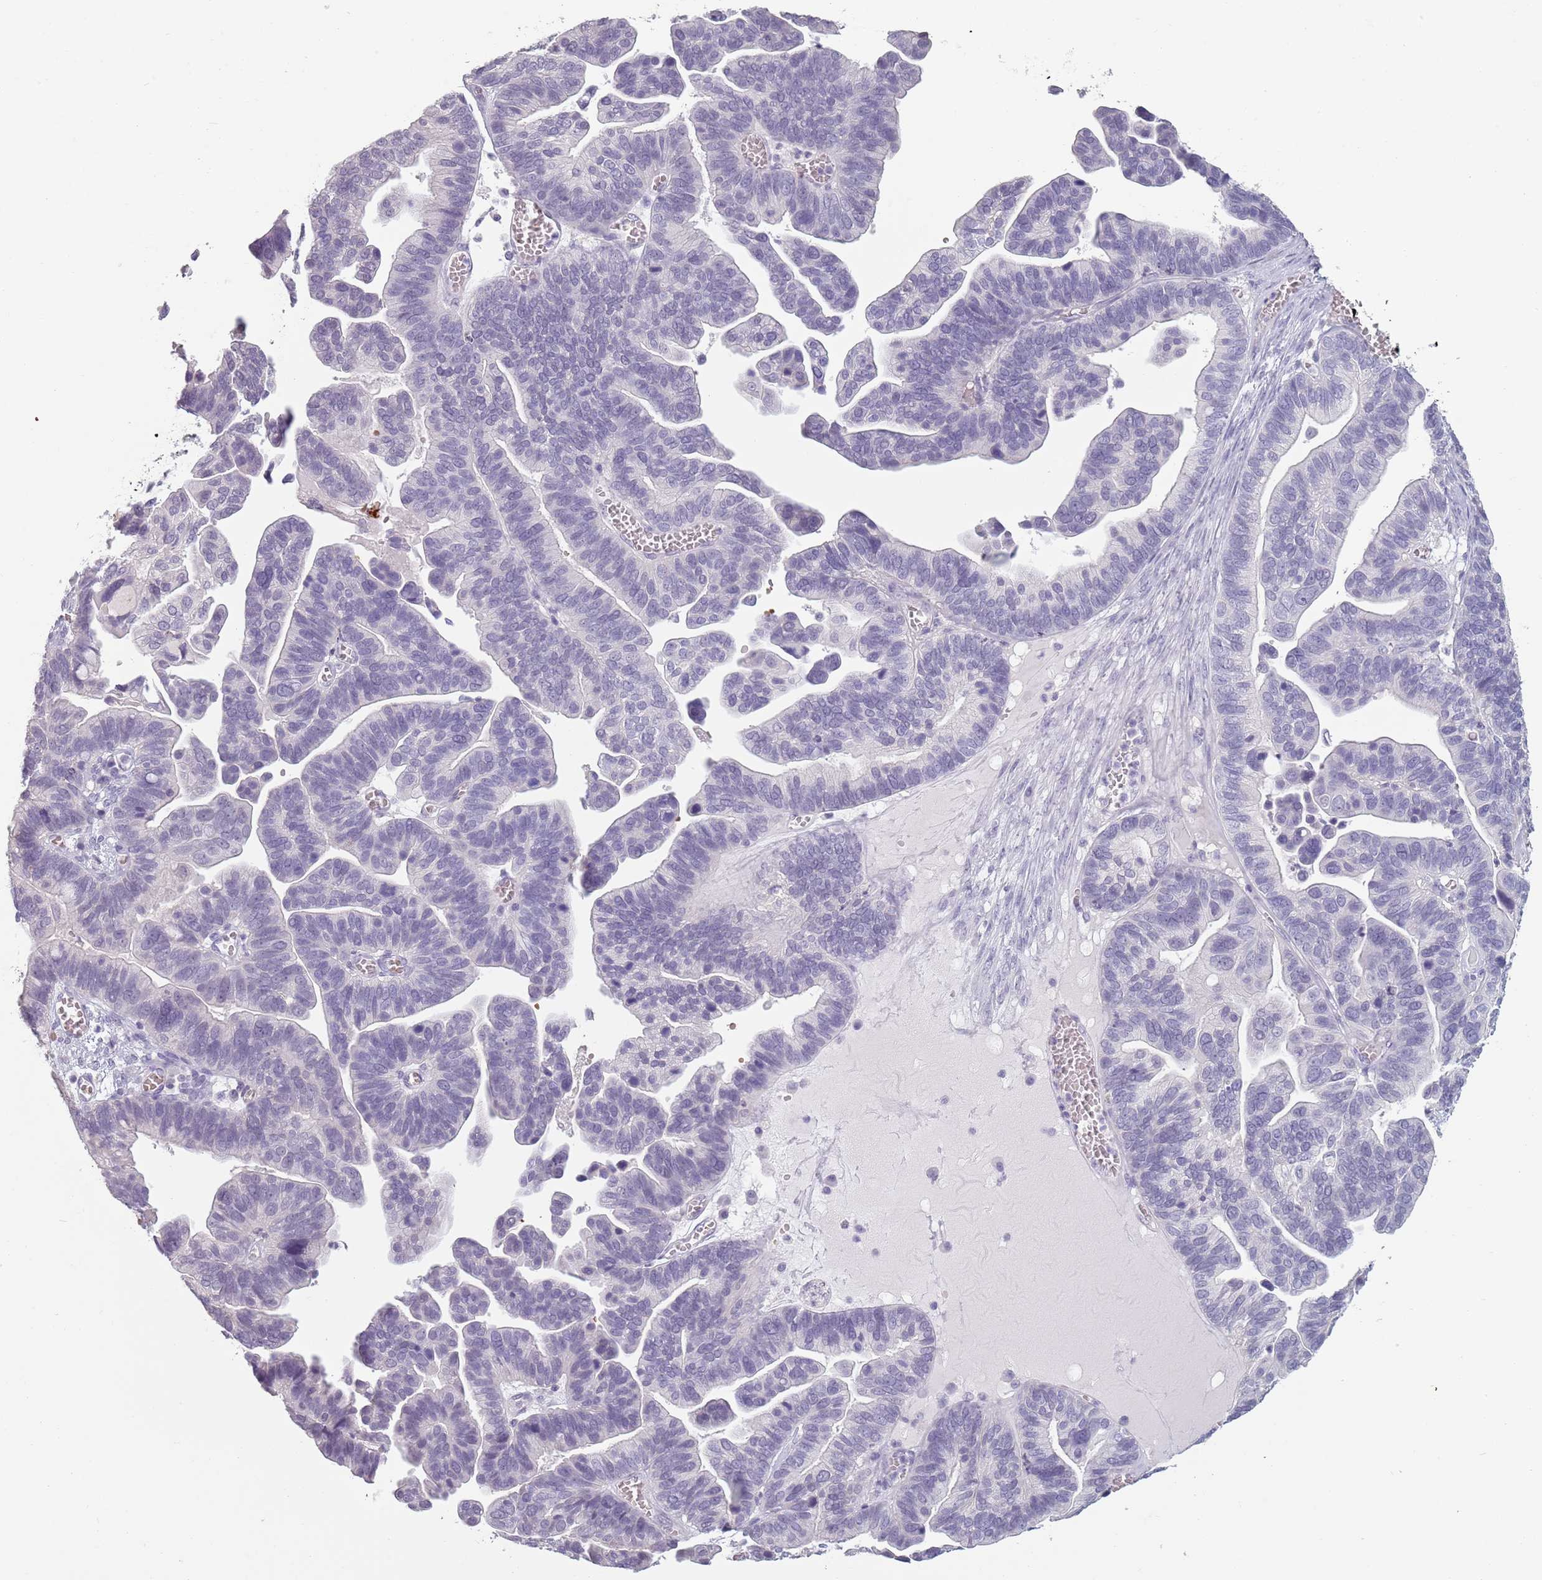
{"staining": {"intensity": "negative", "quantity": "none", "location": "none"}, "tissue": "ovarian cancer", "cell_type": "Tumor cells", "image_type": "cancer", "snomed": [{"axis": "morphology", "description": "Cystadenocarcinoma, serous, NOS"}, {"axis": "topography", "description": "Ovary"}], "caption": "DAB immunohistochemical staining of human ovarian cancer exhibits no significant expression in tumor cells. Nuclei are stained in blue.", "gene": "PIEZO1", "patient": {"sex": "female", "age": 56}}